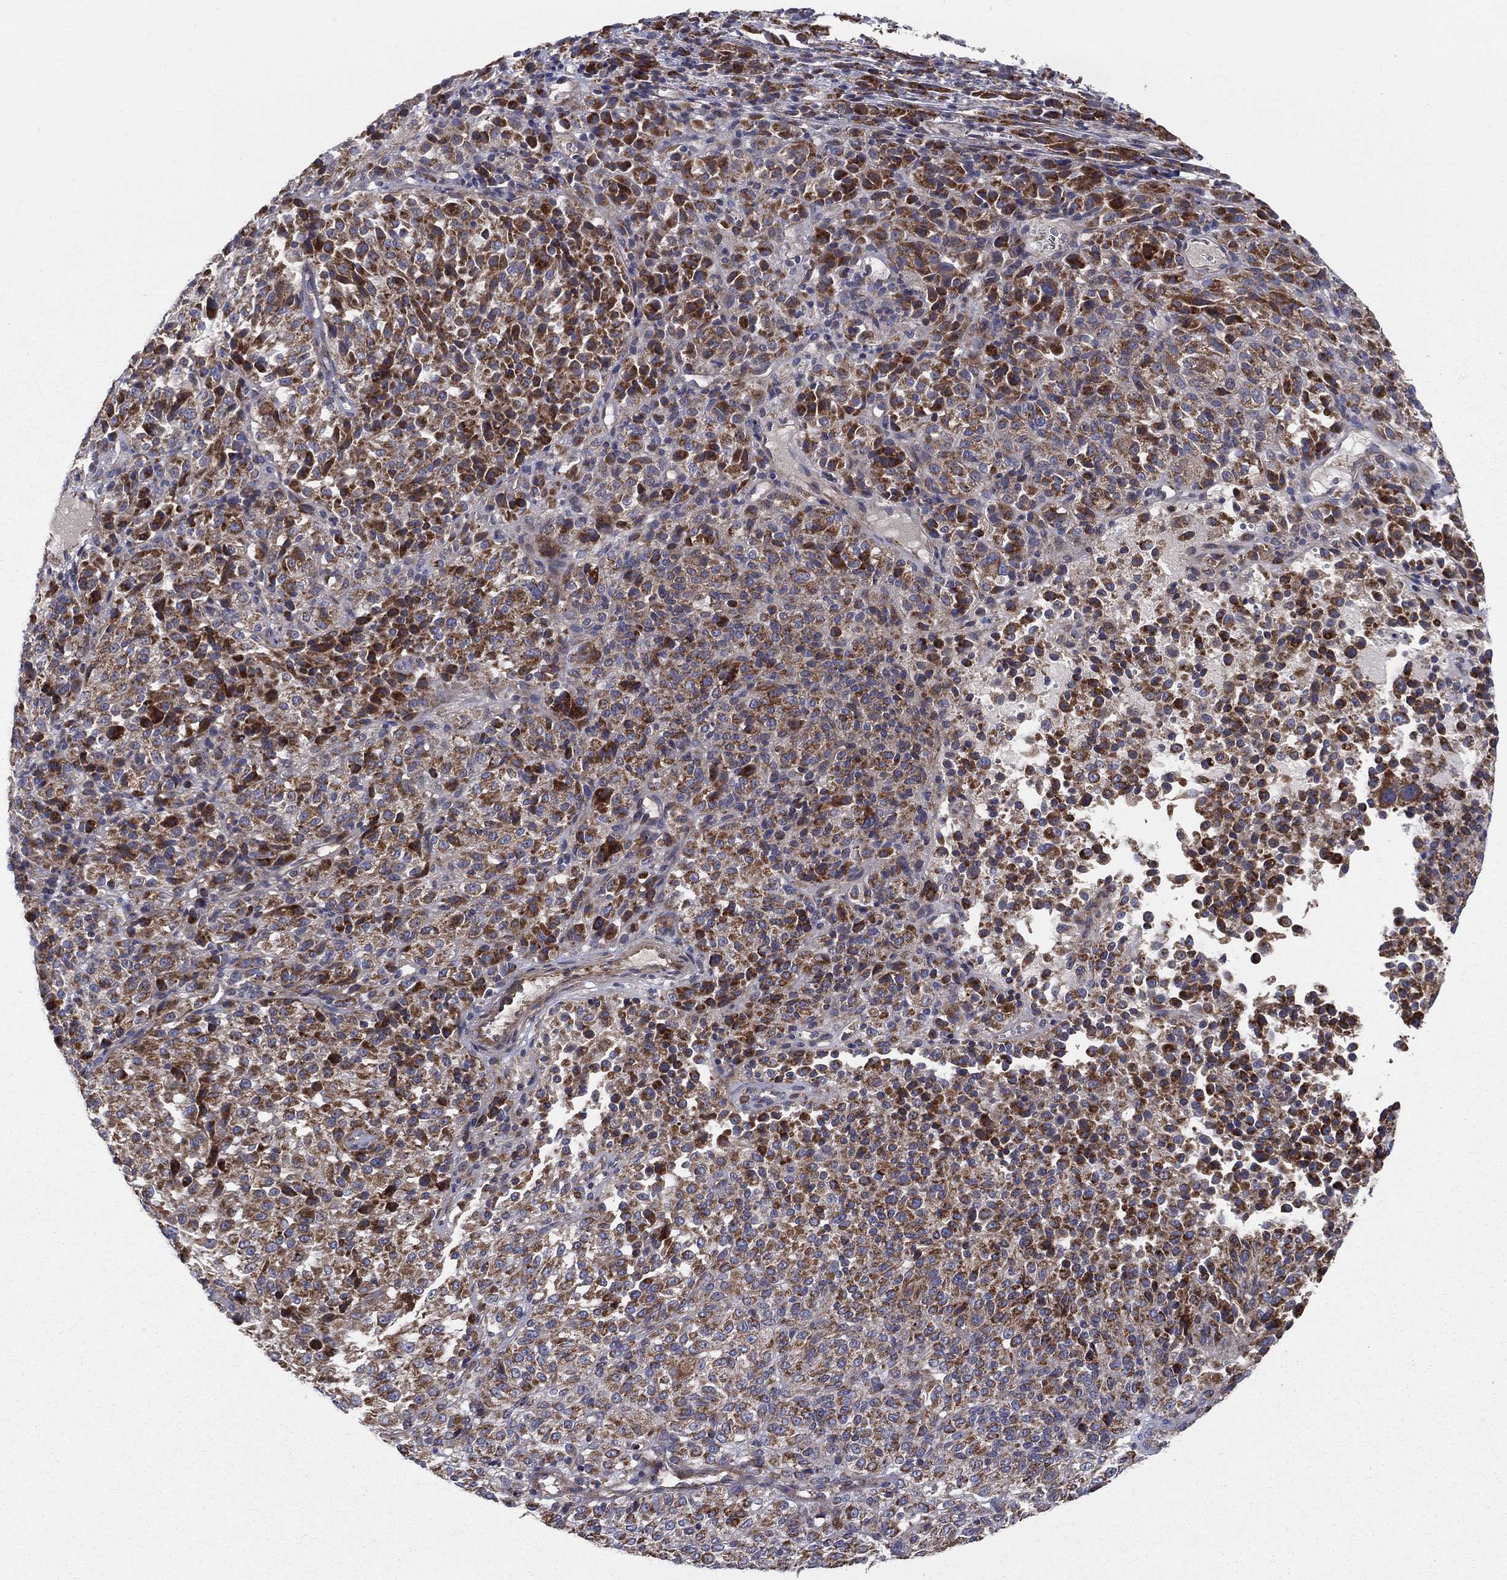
{"staining": {"intensity": "strong", "quantity": ">75%", "location": "cytoplasmic/membranous"}, "tissue": "melanoma", "cell_type": "Tumor cells", "image_type": "cancer", "snomed": [{"axis": "morphology", "description": "Malignant melanoma, Metastatic site"}, {"axis": "topography", "description": "Brain"}], "caption": "IHC of human melanoma displays high levels of strong cytoplasmic/membranous positivity in approximately >75% of tumor cells.", "gene": "MIX23", "patient": {"sex": "female", "age": 56}}